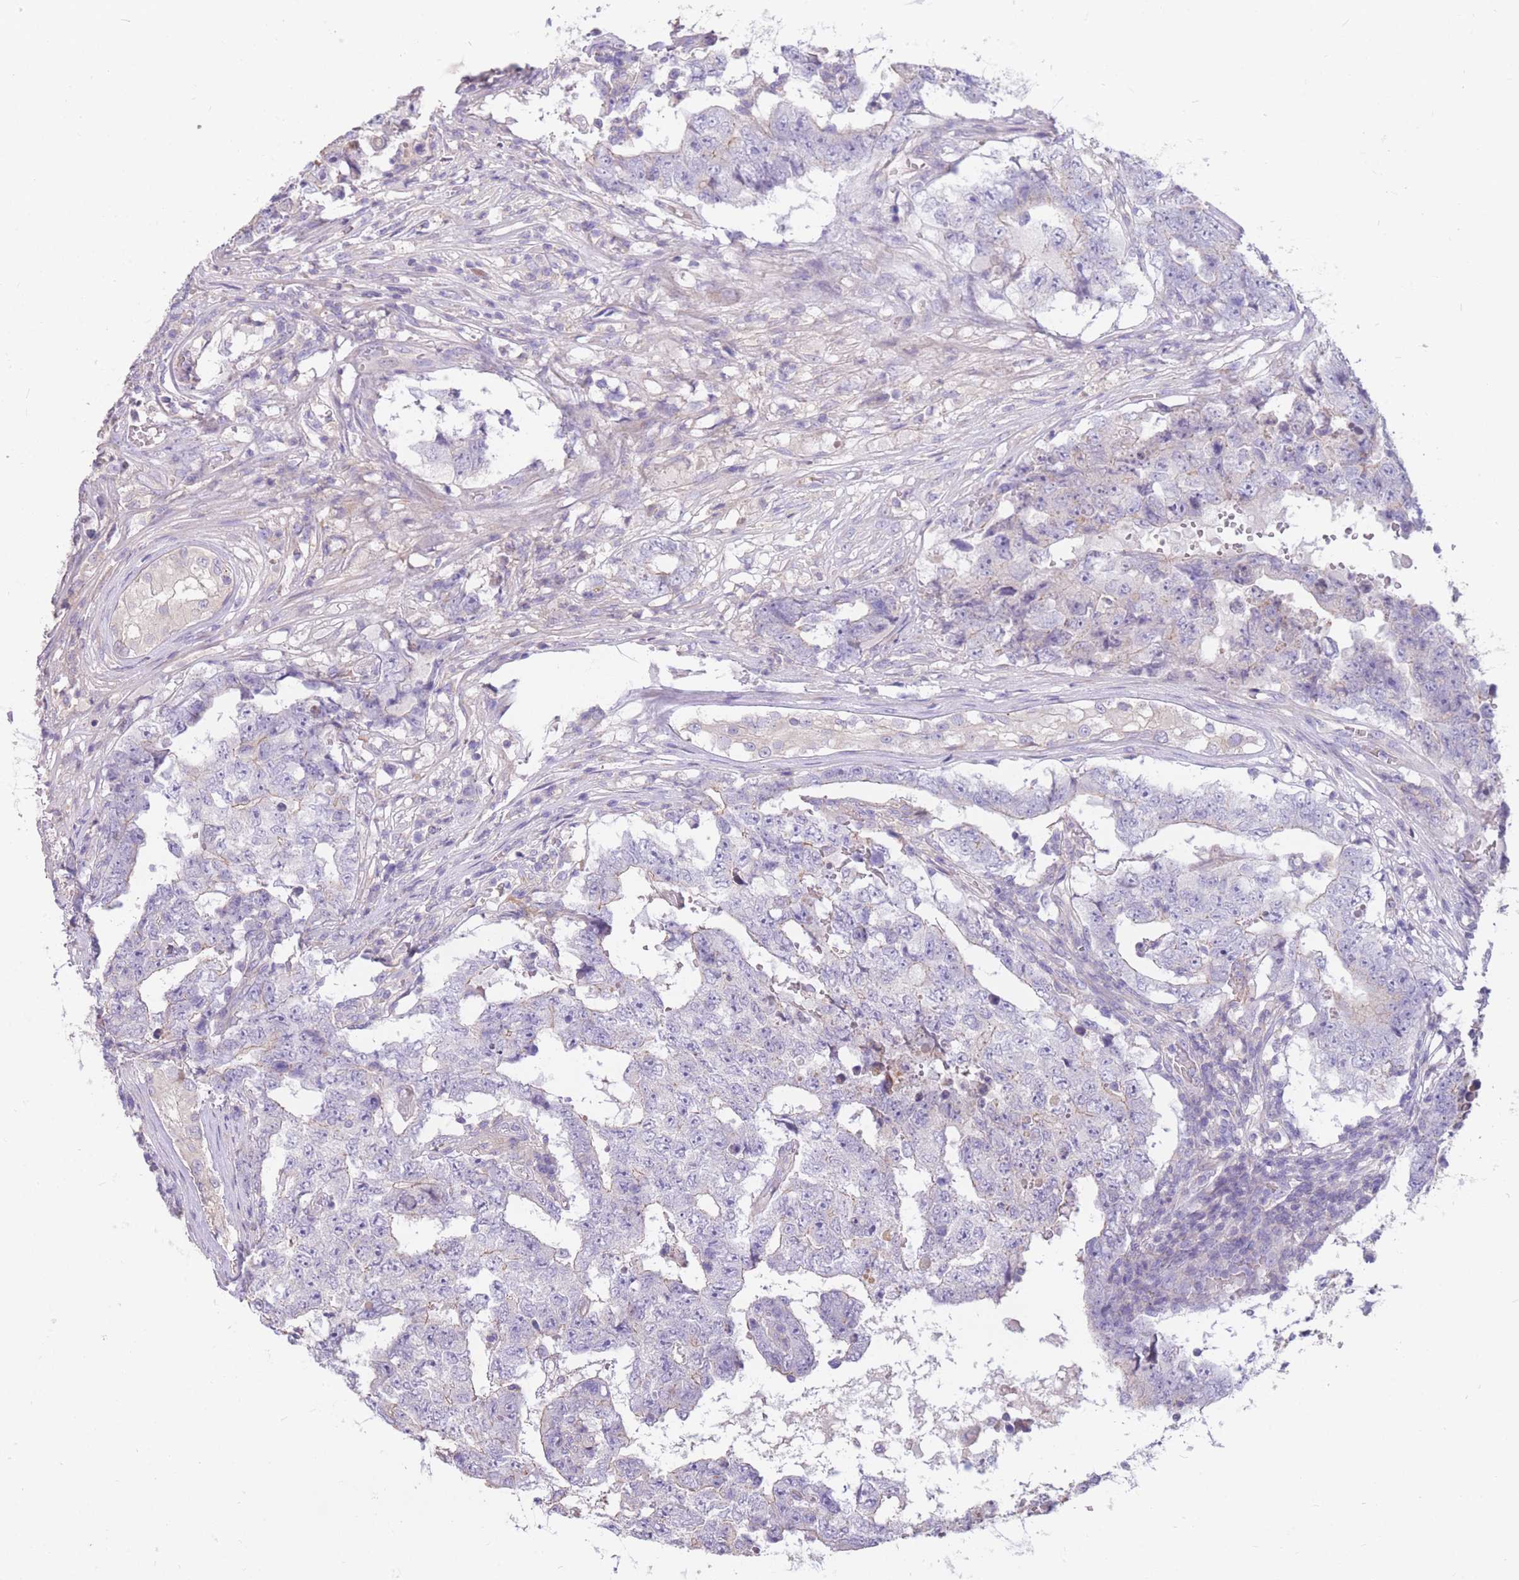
{"staining": {"intensity": "negative", "quantity": "none", "location": "none"}, "tissue": "testis cancer", "cell_type": "Tumor cells", "image_type": "cancer", "snomed": [{"axis": "morphology", "description": "Carcinoma, Embryonal, NOS"}, {"axis": "topography", "description": "Testis"}], "caption": "Embryonal carcinoma (testis) was stained to show a protein in brown. There is no significant positivity in tumor cells.", "gene": "OR5T1", "patient": {"sex": "male", "age": 25}}